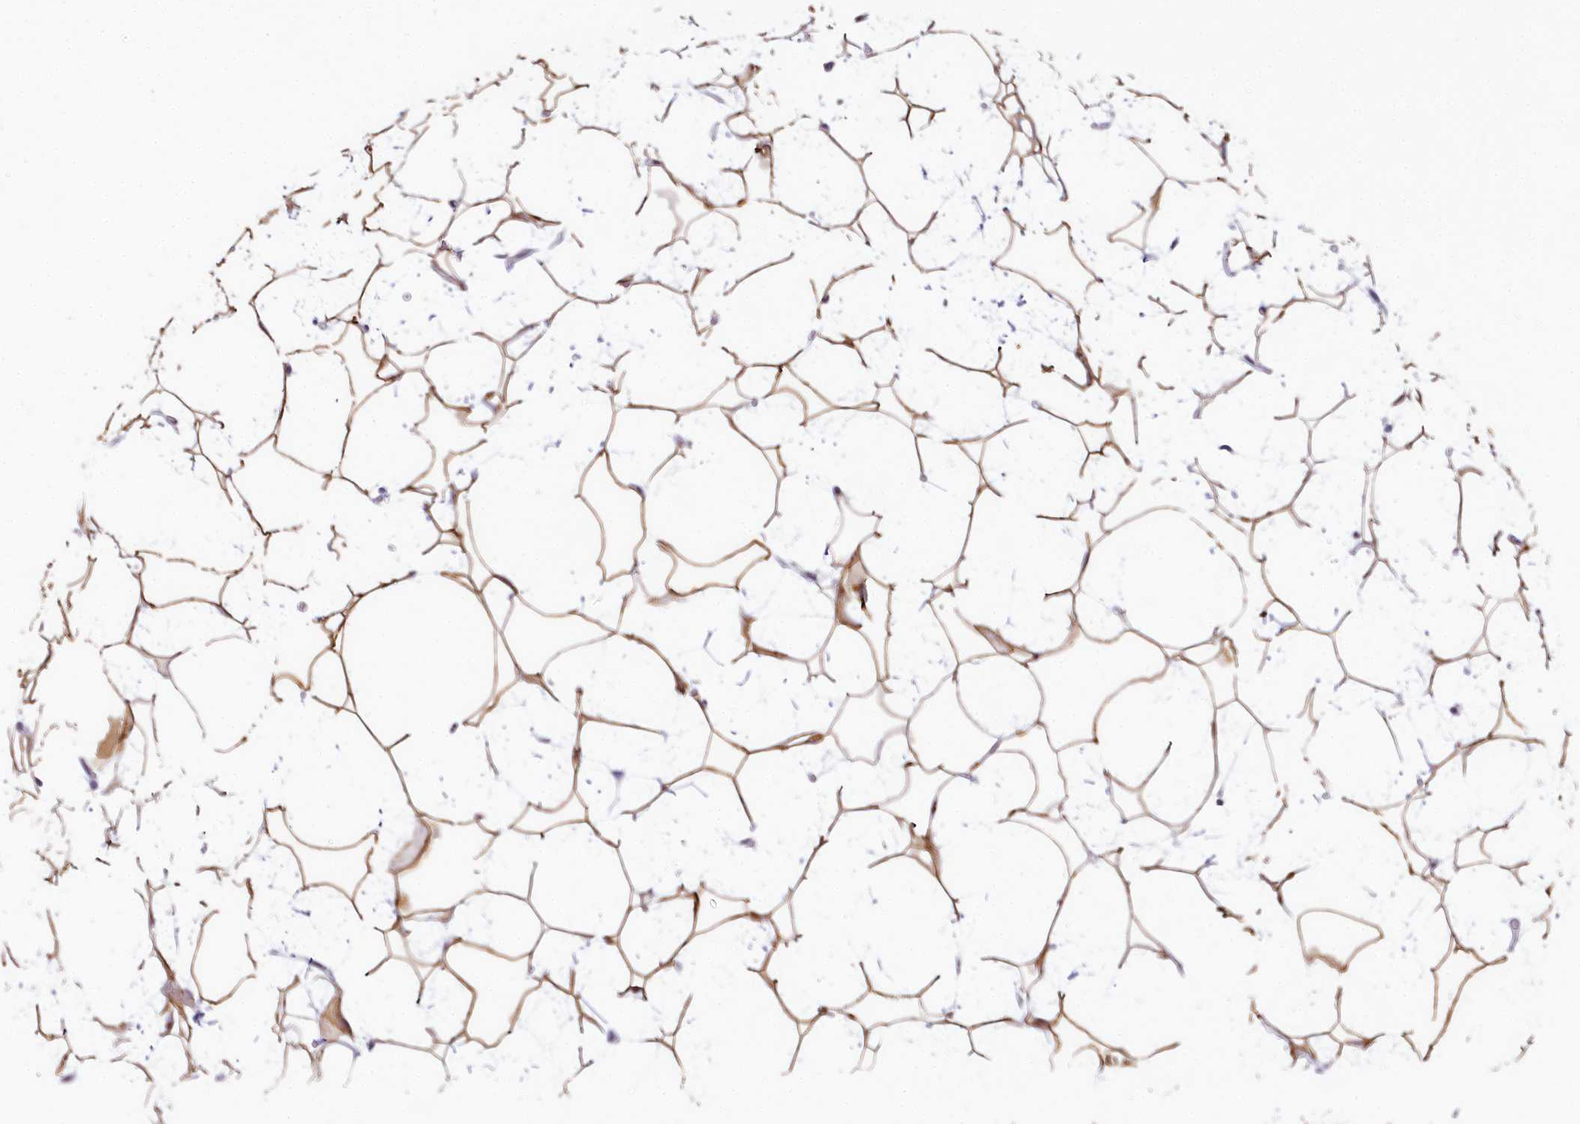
{"staining": {"intensity": "moderate", "quantity": ">75%", "location": "cytoplasmic/membranous"}, "tissue": "soft tissue", "cell_type": "Fibroblasts", "image_type": "normal", "snomed": [{"axis": "morphology", "description": "Normal tissue, NOS"}, {"axis": "topography", "description": "Breast"}], "caption": "Soft tissue stained with immunohistochemistry demonstrates moderate cytoplasmic/membranous staining in about >75% of fibroblasts.", "gene": "HPD", "patient": {"sex": "female", "age": 26}}